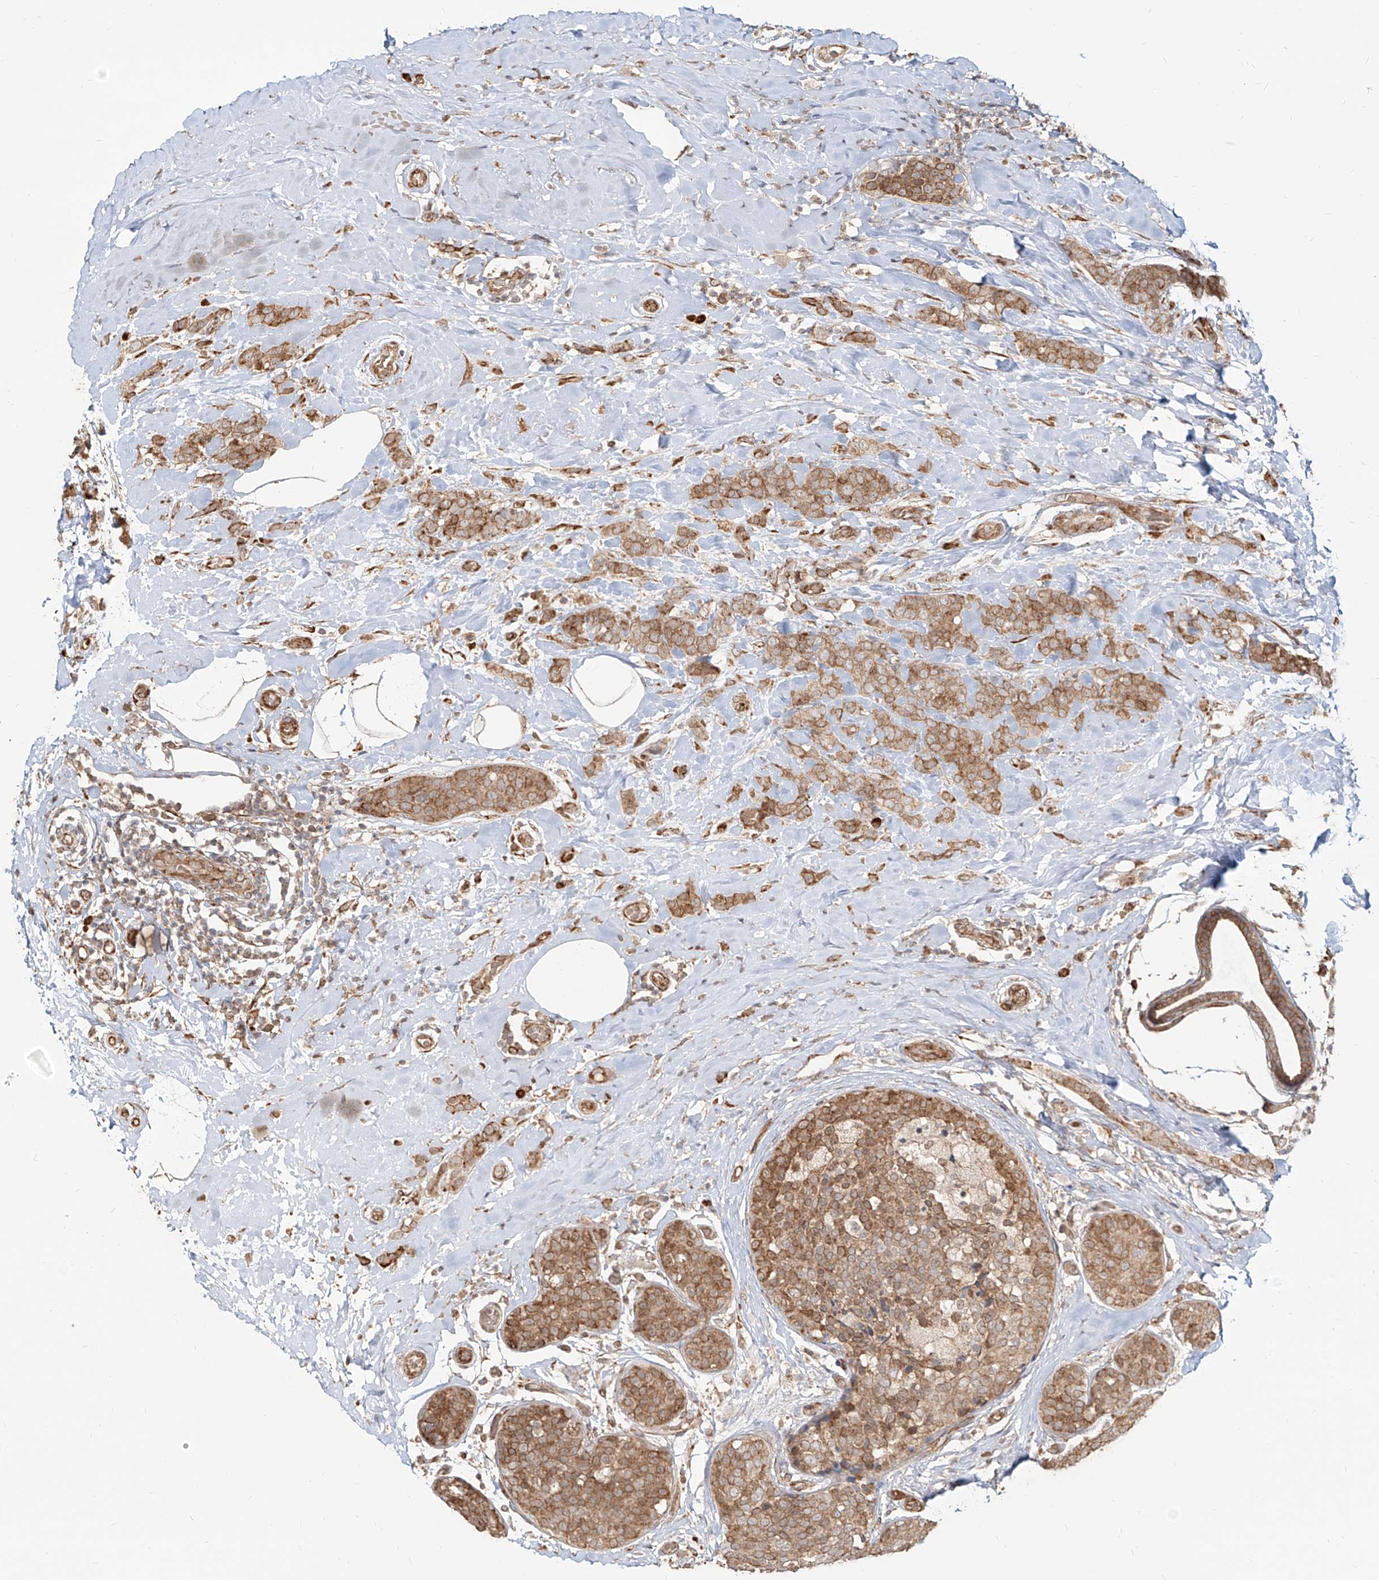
{"staining": {"intensity": "moderate", "quantity": ">75%", "location": "cytoplasmic/membranous"}, "tissue": "breast cancer", "cell_type": "Tumor cells", "image_type": "cancer", "snomed": [{"axis": "morphology", "description": "Lobular carcinoma, in situ"}, {"axis": "morphology", "description": "Lobular carcinoma"}, {"axis": "topography", "description": "Breast"}], "caption": "Immunohistochemistry (IHC) staining of breast cancer, which shows medium levels of moderate cytoplasmic/membranous positivity in approximately >75% of tumor cells indicating moderate cytoplasmic/membranous protein positivity. The staining was performed using DAB (brown) for protein detection and nuclei were counterstained in hematoxylin (blue).", "gene": "UBE2K", "patient": {"sex": "female", "age": 41}}